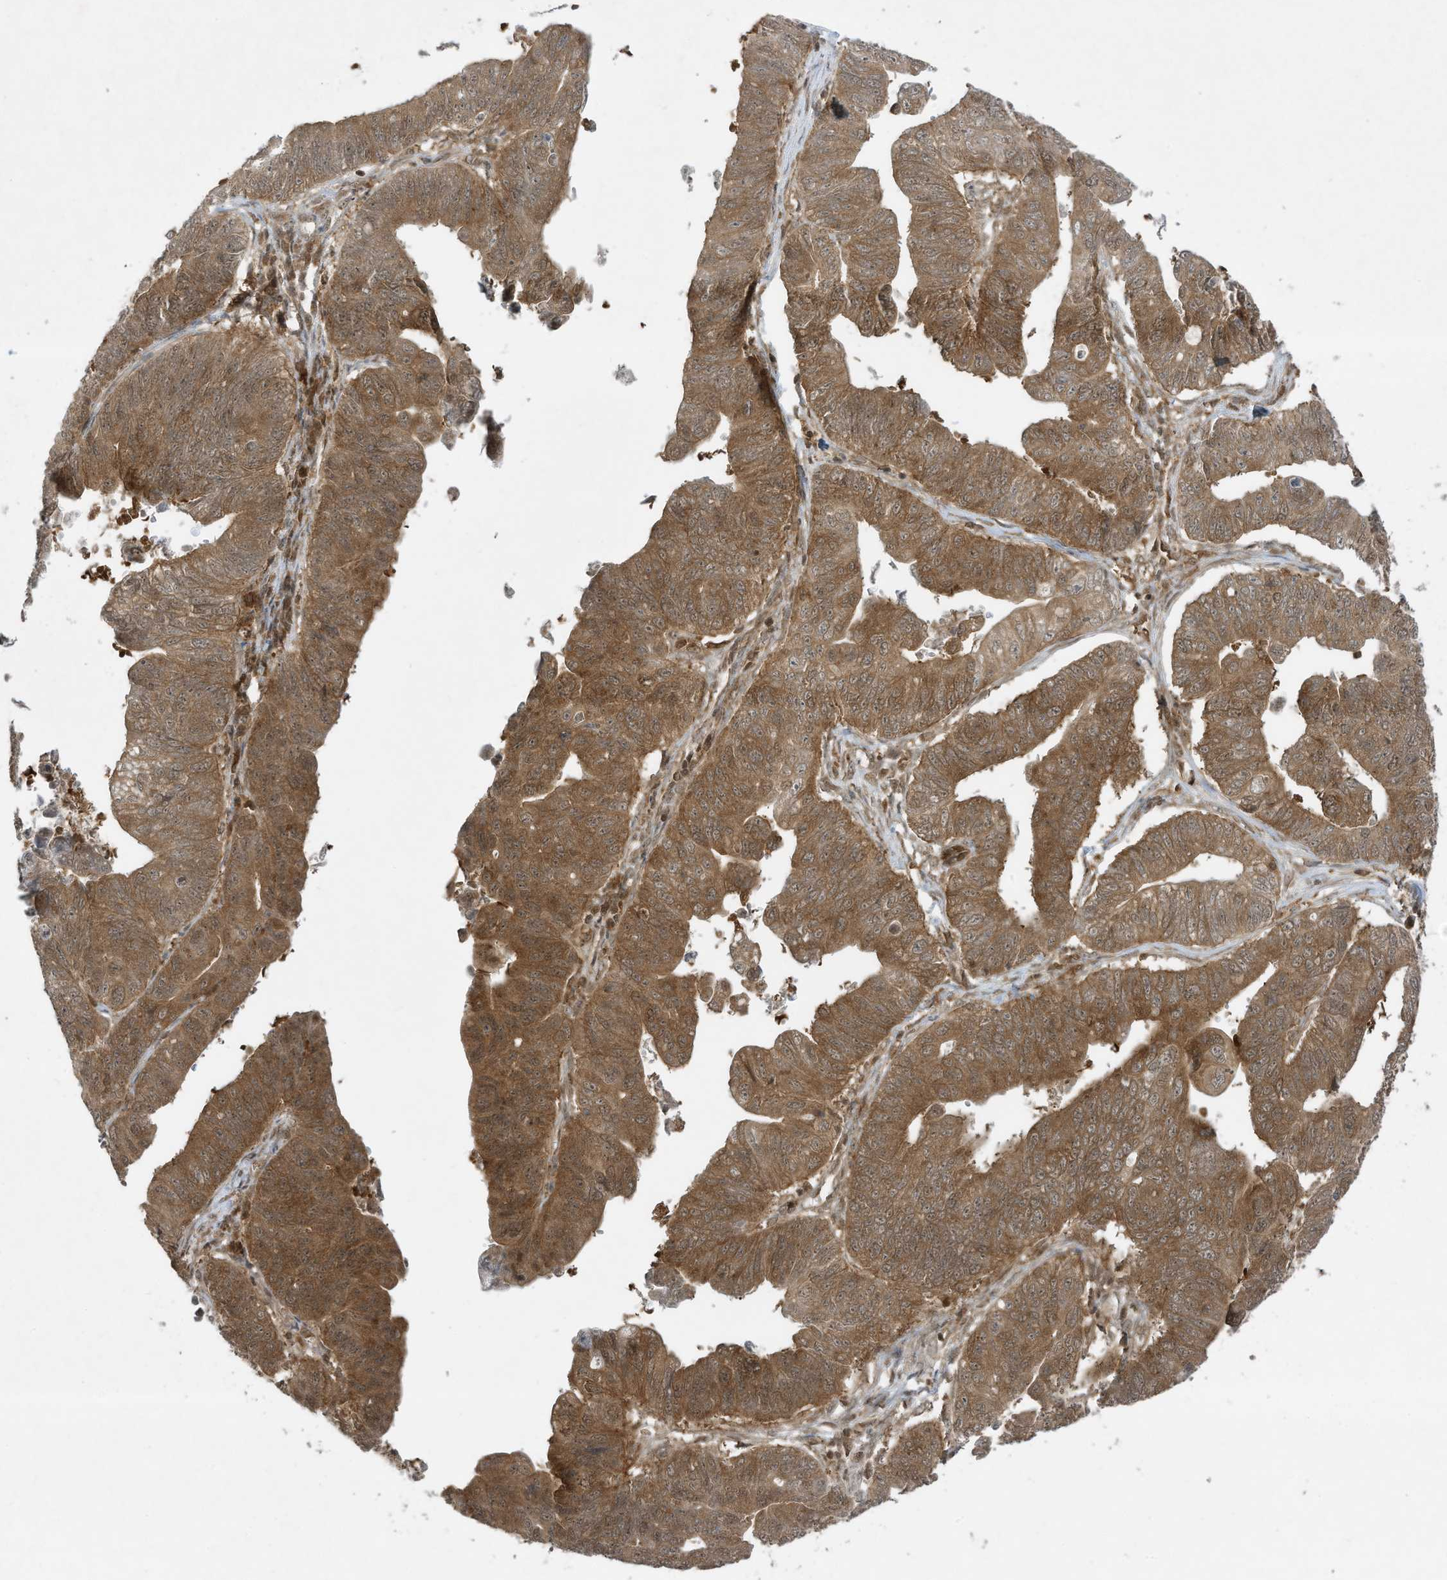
{"staining": {"intensity": "moderate", "quantity": ">75%", "location": "cytoplasmic/membranous"}, "tissue": "stomach cancer", "cell_type": "Tumor cells", "image_type": "cancer", "snomed": [{"axis": "morphology", "description": "Adenocarcinoma, NOS"}, {"axis": "topography", "description": "Stomach"}], "caption": "A brown stain labels moderate cytoplasmic/membranous positivity of a protein in stomach cancer (adenocarcinoma) tumor cells.", "gene": "CERT1", "patient": {"sex": "male", "age": 59}}